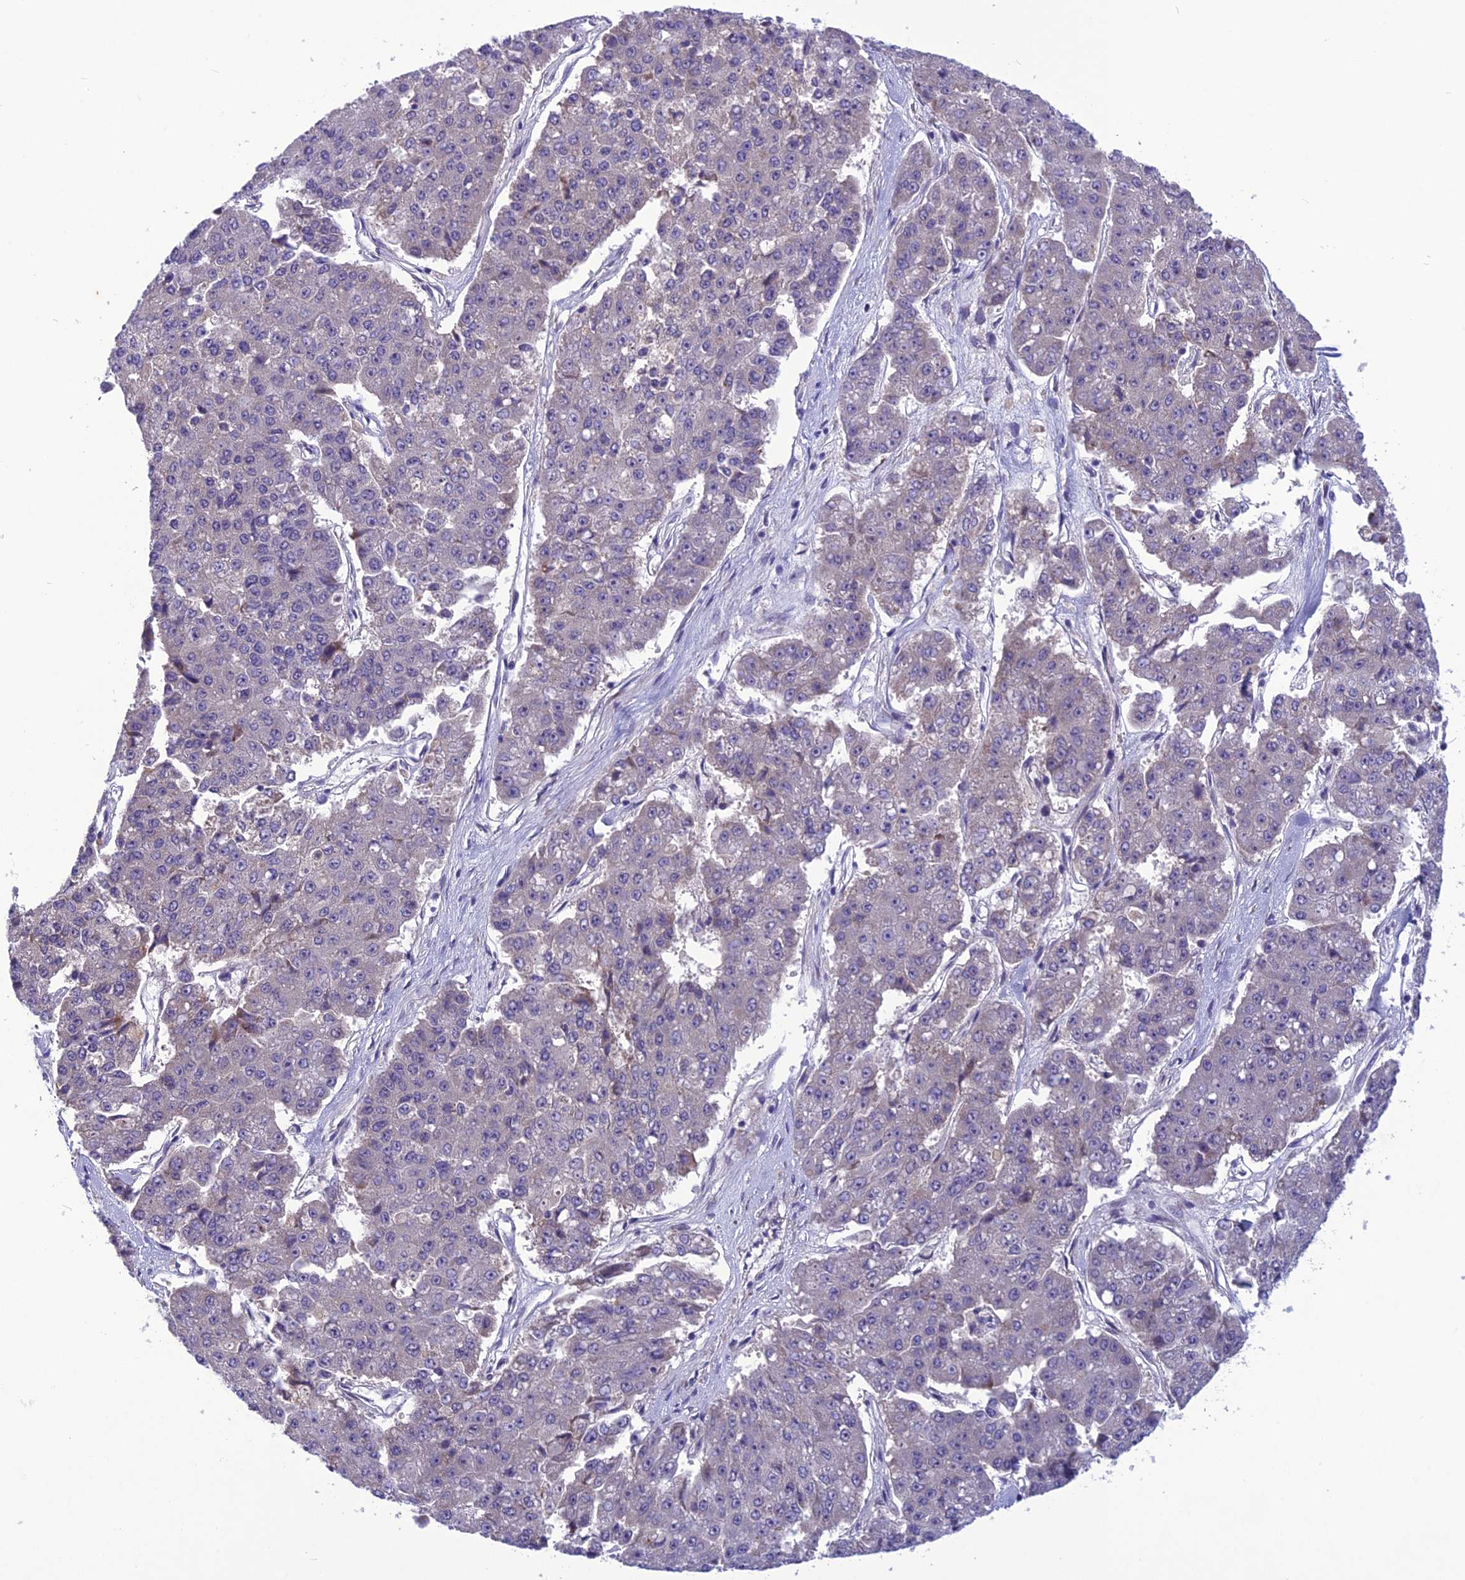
{"staining": {"intensity": "negative", "quantity": "none", "location": "none"}, "tissue": "pancreatic cancer", "cell_type": "Tumor cells", "image_type": "cancer", "snomed": [{"axis": "morphology", "description": "Adenocarcinoma, NOS"}, {"axis": "topography", "description": "Pancreas"}], "caption": "This is an immunohistochemistry (IHC) photomicrograph of pancreatic cancer. There is no staining in tumor cells.", "gene": "PSMF1", "patient": {"sex": "male", "age": 50}}